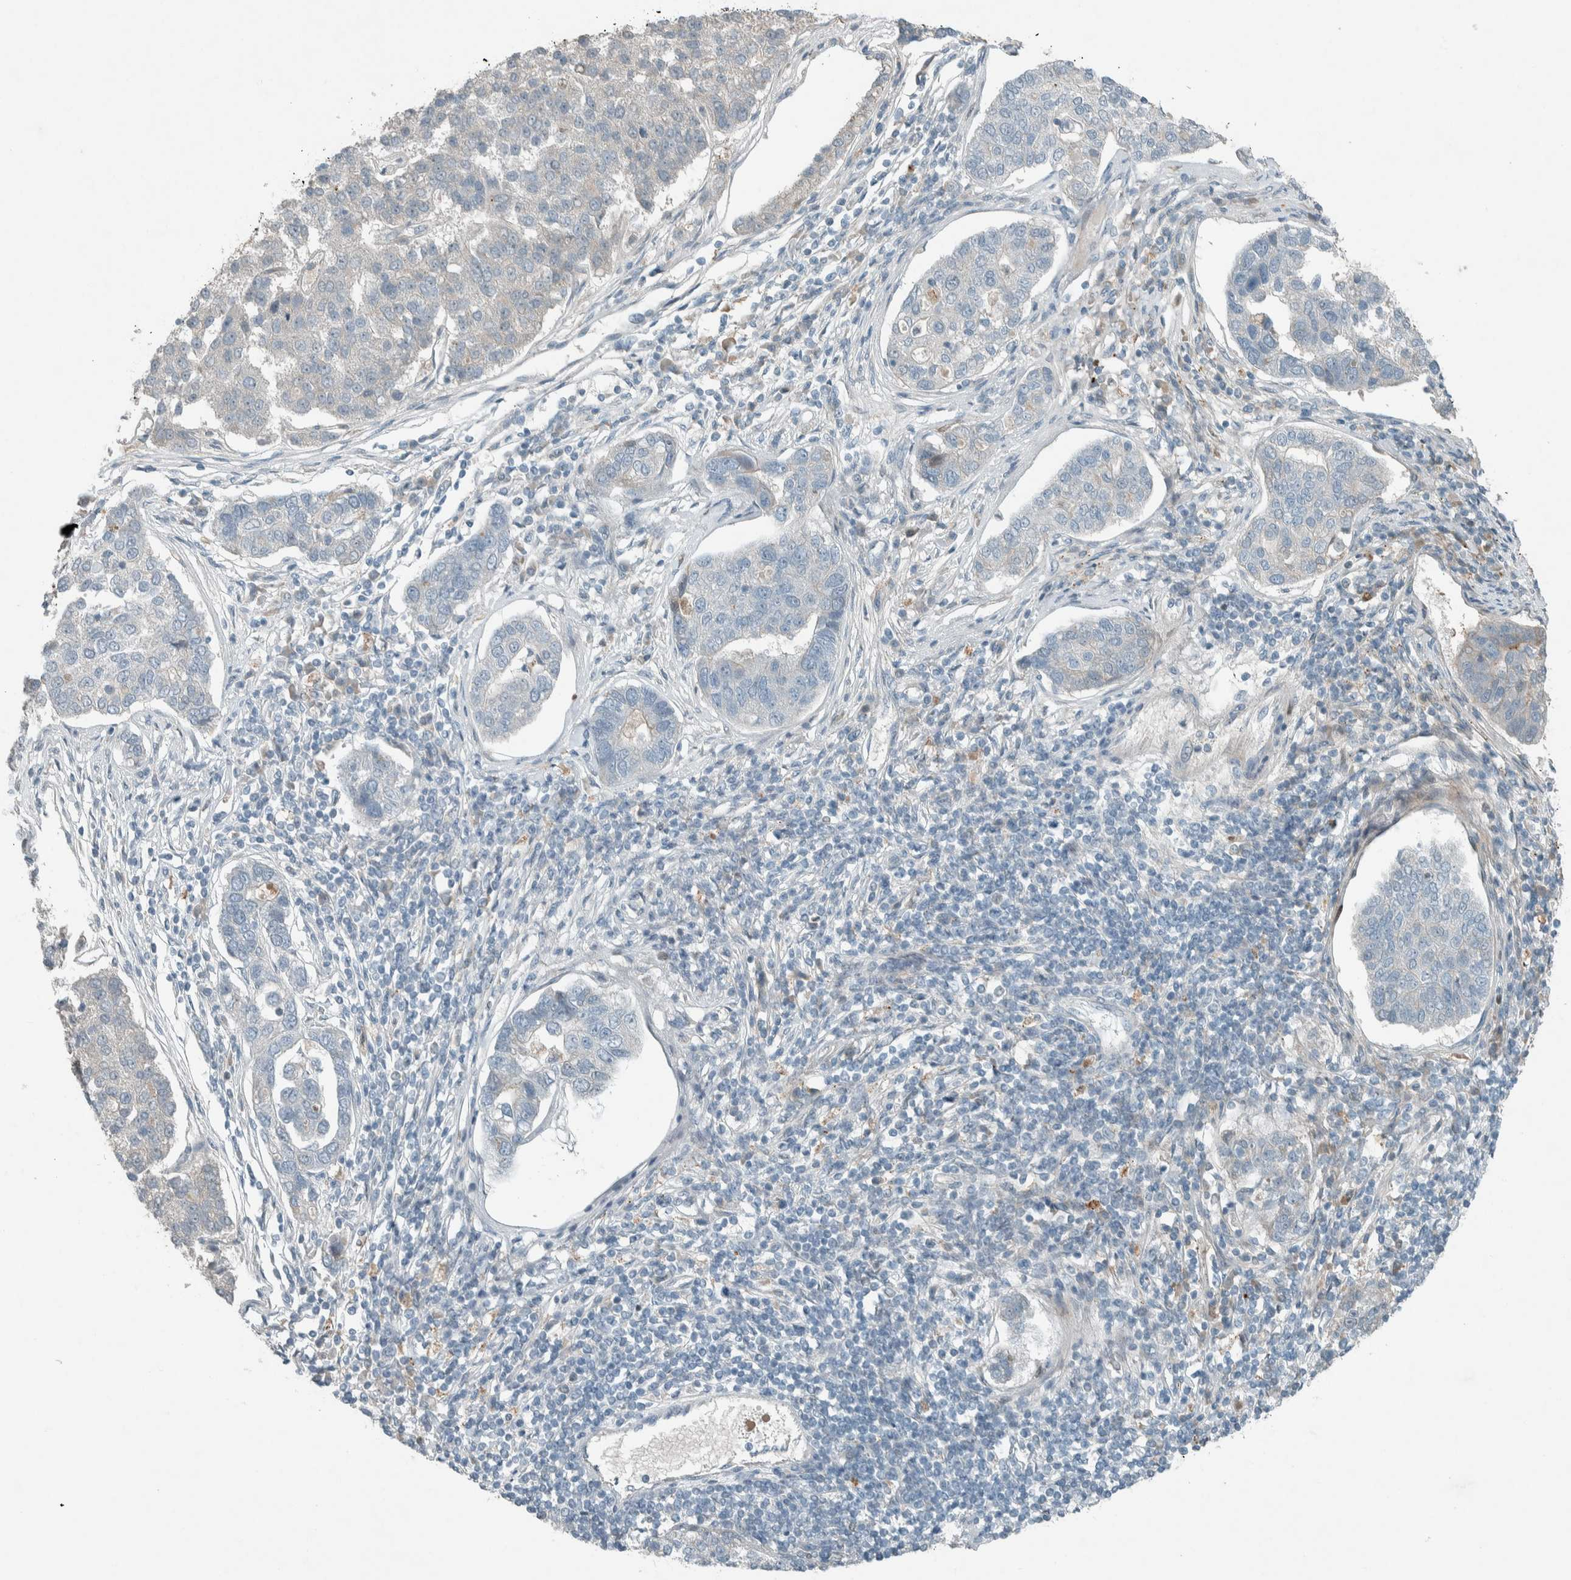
{"staining": {"intensity": "negative", "quantity": "none", "location": "none"}, "tissue": "pancreatic cancer", "cell_type": "Tumor cells", "image_type": "cancer", "snomed": [{"axis": "morphology", "description": "Adenocarcinoma, NOS"}, {"axis": "topography", "description": "Pancreas"}], "caption": "Immunohistochemistry of human adenocarcinoma (pancreatic) reveals no staining in tumor cells. (Brightfield microscopy of DAB IHC at high magnification).", "gene": "CERCAM", "patient": {"sex": "female", "age": 61}}